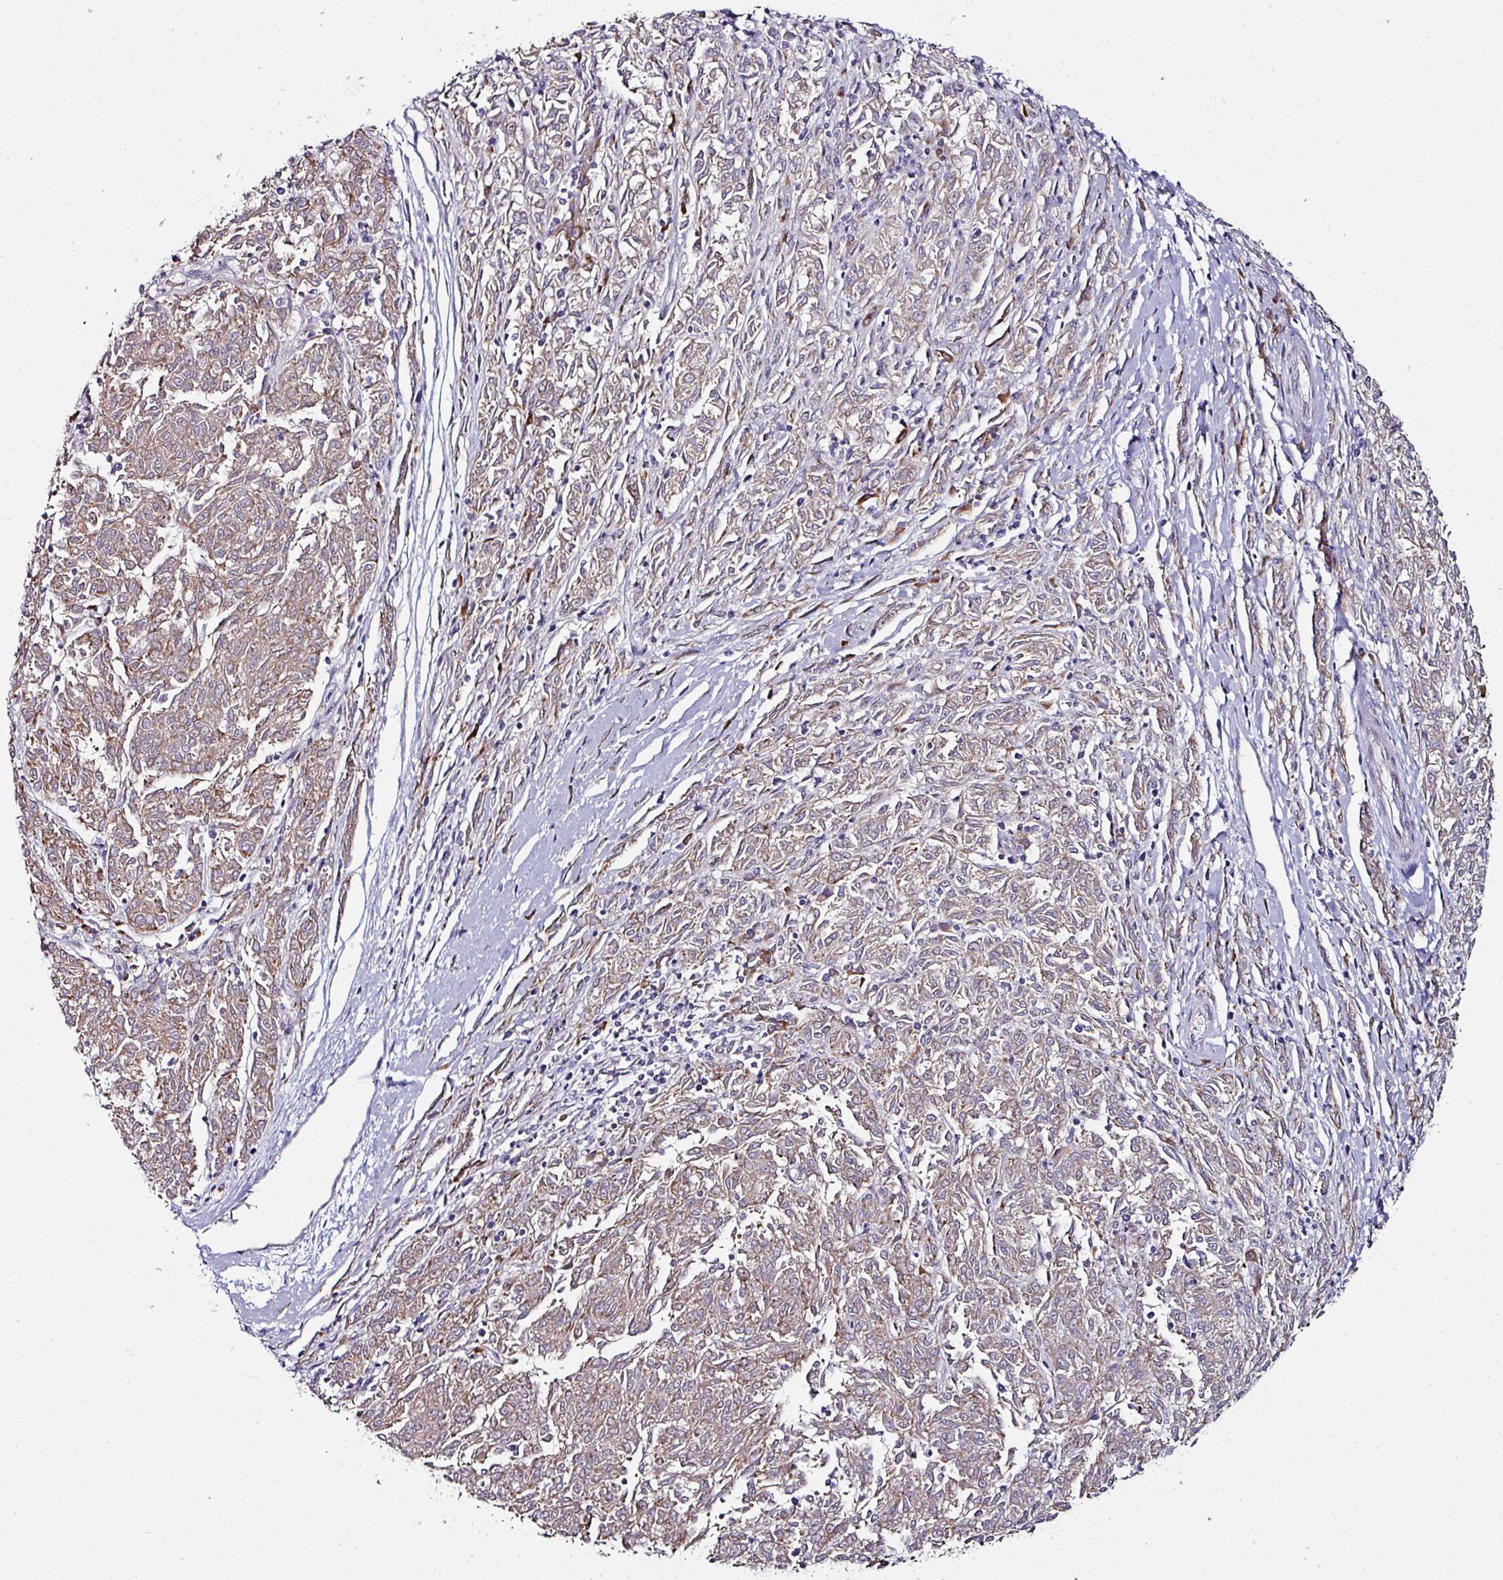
{"staining": {"intensity": "weak", "quantity": "25%-75%", "location": "cytoplasmic/membranous"}, "tissue": "melanoma", "cell_type": "Tumor cells", "image_type": "cancer", "snomed": [{"axis": "morphology", "description": "Malignant melanoma, NOS"}, {"axis": "topography", "description": "Skin"}], "caption": "Immunohistochemistry of malignant melanoma exhibits low levels of weak cytoplasmic/membranous positivity in approximately 25%-75% of tumor cells. (DAB IHC, brown staining for protein, blue staining for nuclei).", "gene": "APOLD1", "patient": {"sex": "female", "age": 72}}